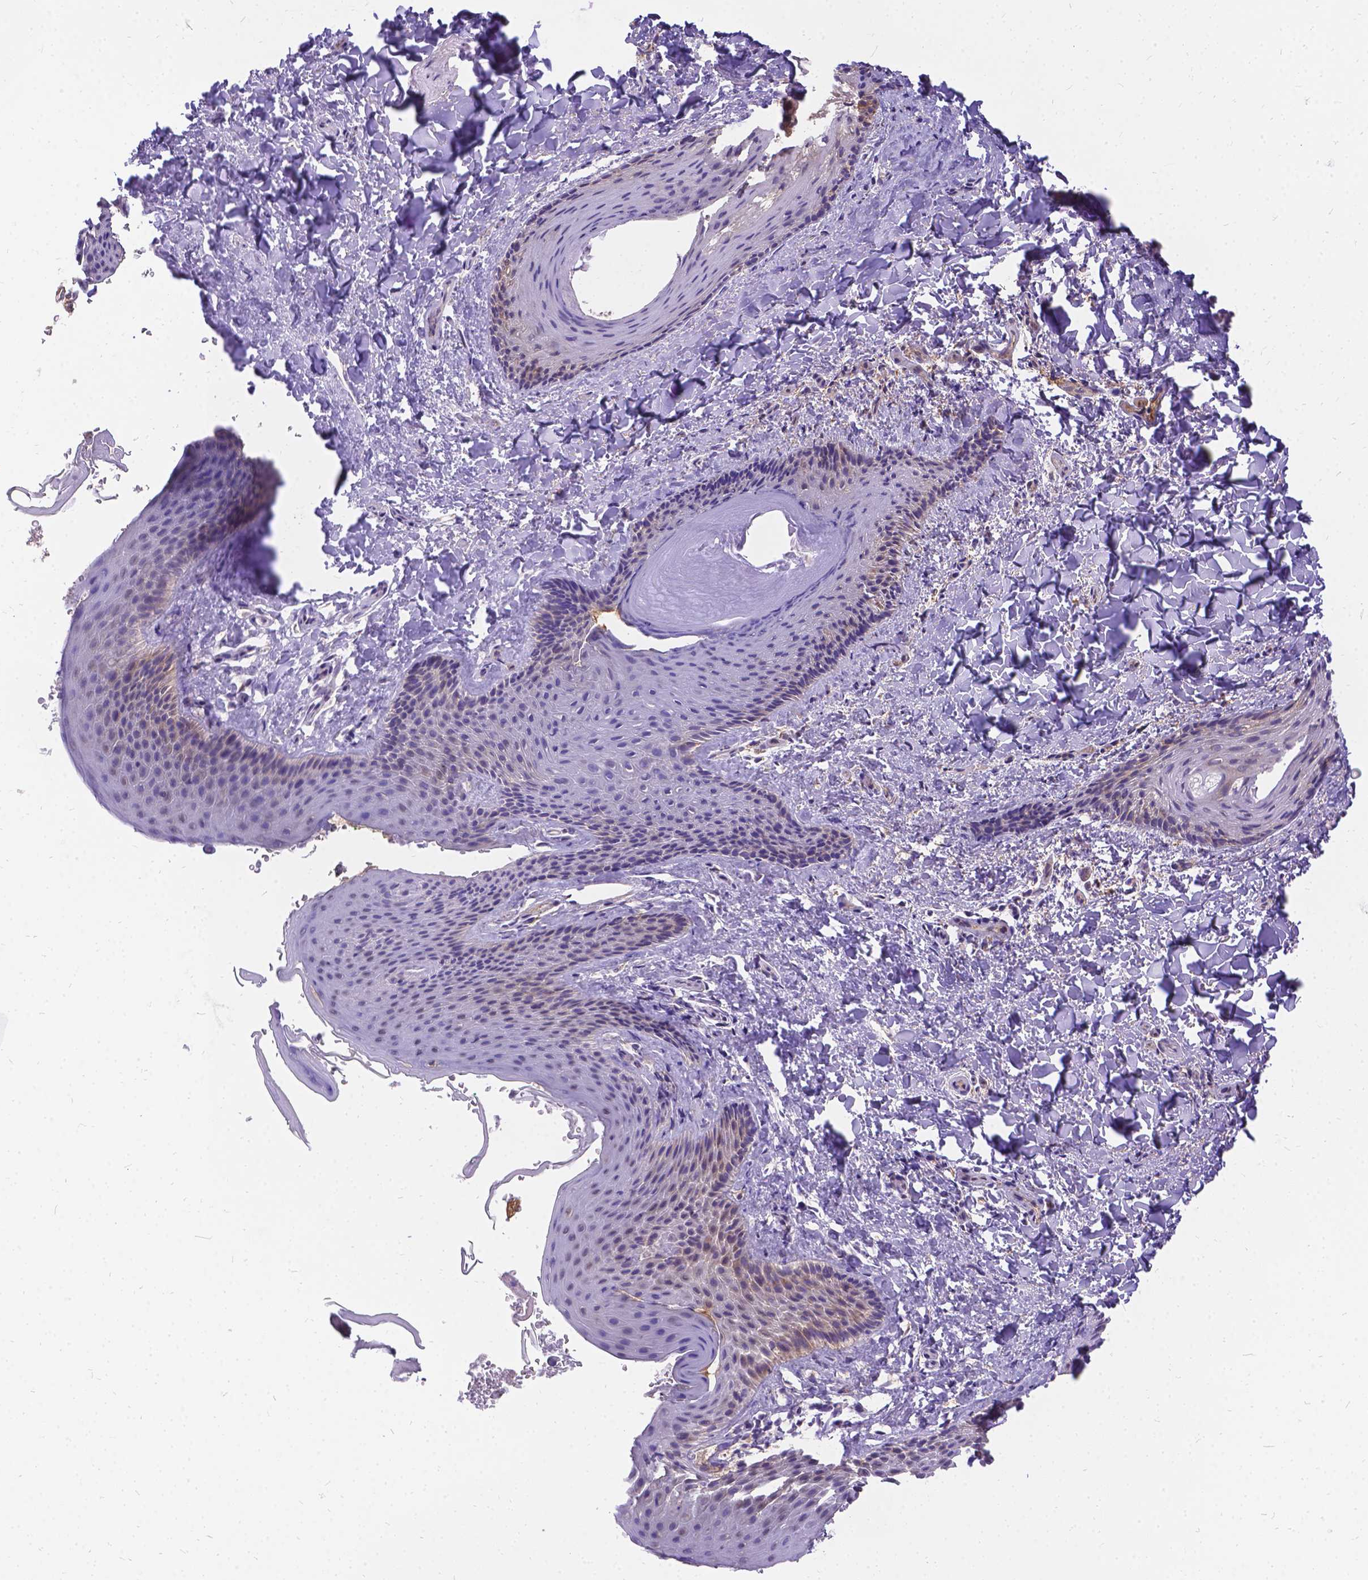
{"staining": {"intensity": "moderate", "quantity": "25%-75%", "location": "cytoplasmic/membranous"}, "tissue": "skin", "cell_type": "Epidermal cells", "image_type": "normal", "snomed": [{"axis": "morphology", "description": "Normal tissue, NOS"}, {"axis": "topography", "description": "Anal"}], "caption": "A medium amount of moderate cytoplasmic/membranous positivity is seen in approximately 25%-75% of epidermal cells in unremarkable skin. (IHC, brightfield microscopy, high magnification).", "gene": "DENND6A", "patient": {"sex": "male", "age": 36}}